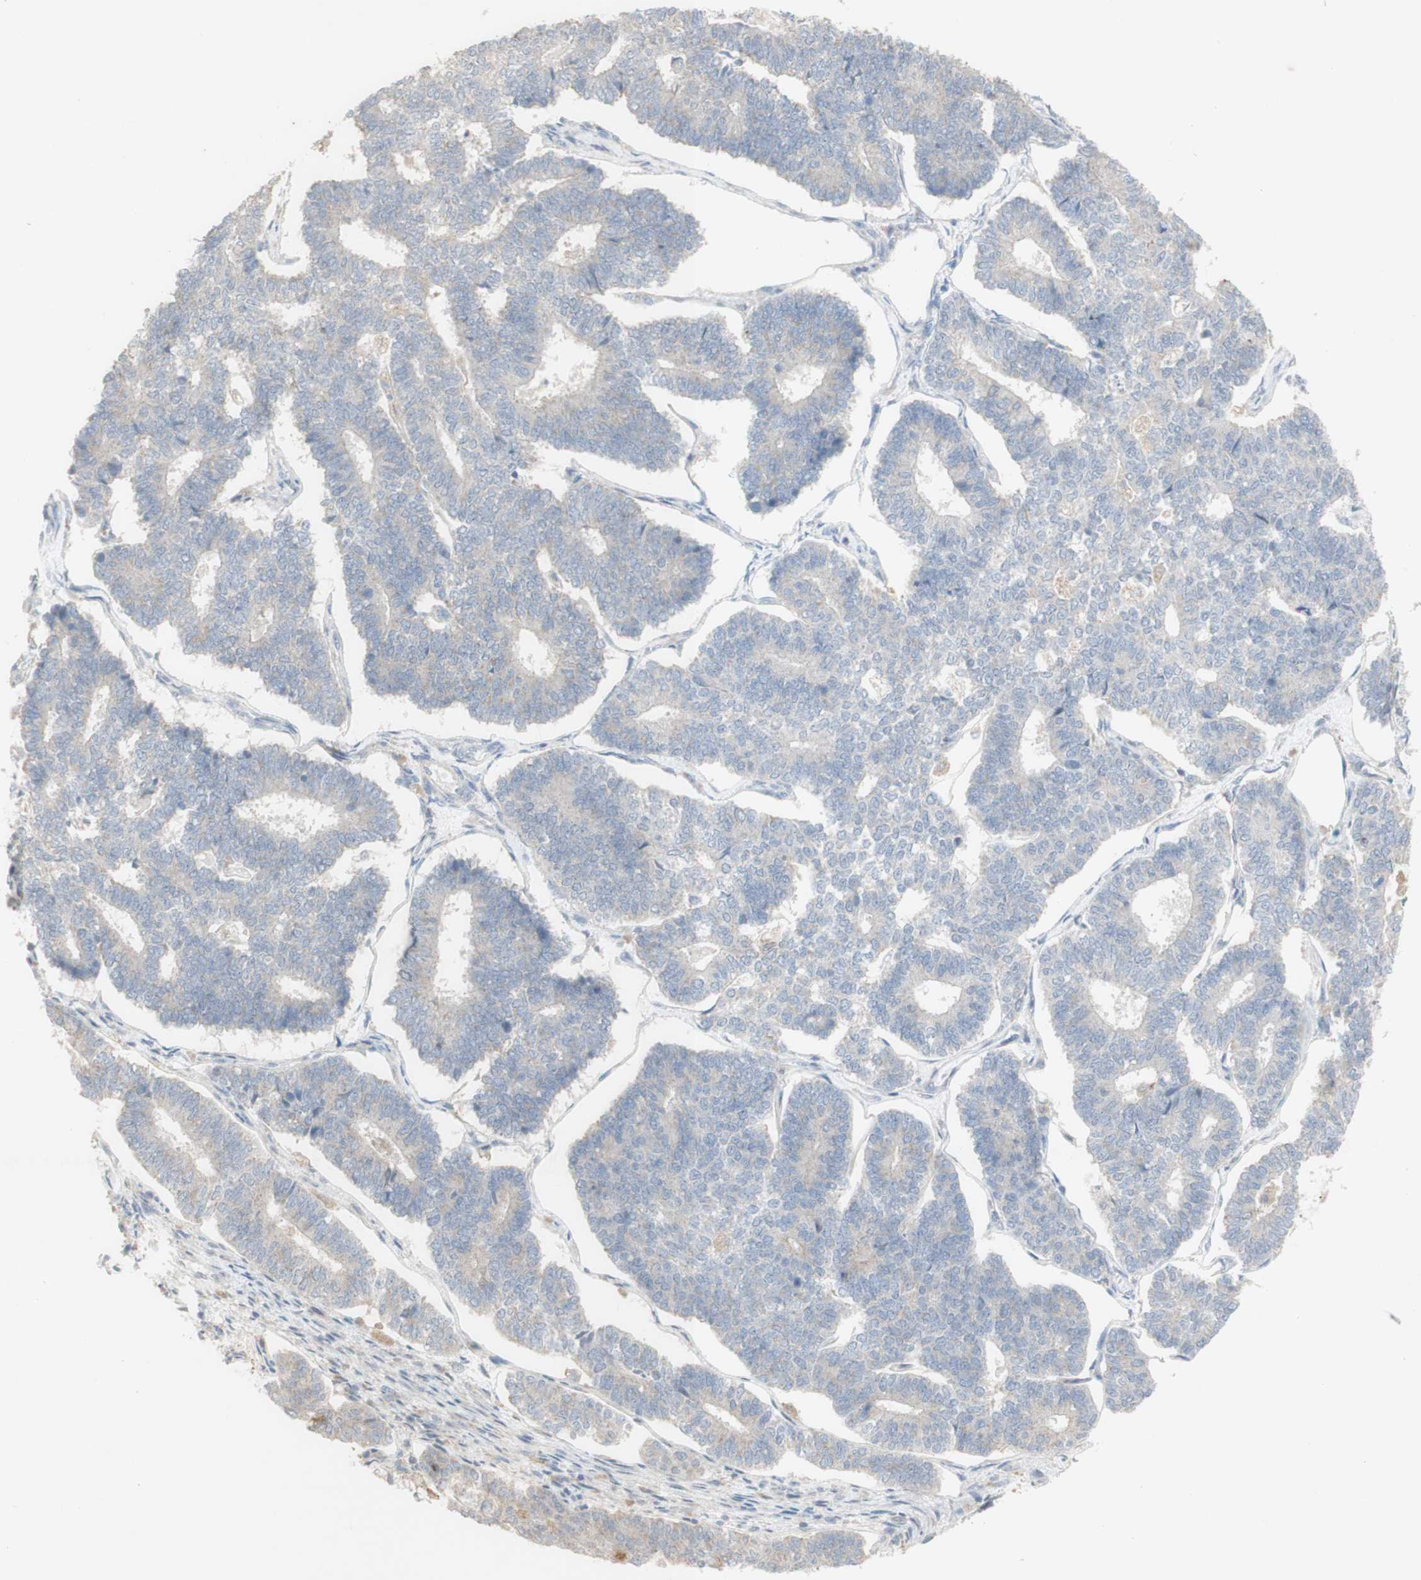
{"staining": {"intensity": "negative", "quantity": "none", "location": "none"}, "tissue": "endometrial cancer", "cell_type": "Tumor cells", "image_type": "cancer", "snomed": [{"axis": "morphology", "description": "Adenocarcinoma, NOS"}, {"axis": "topography", "description": "Endometrium"}], "caption": "Immunohistochemical staining of endometrial adenocarcinoma reveals no significant positivity in tumor cells.", "gene": "ATP6V1B1", "patient": {"sex": "female", "age": 70}}